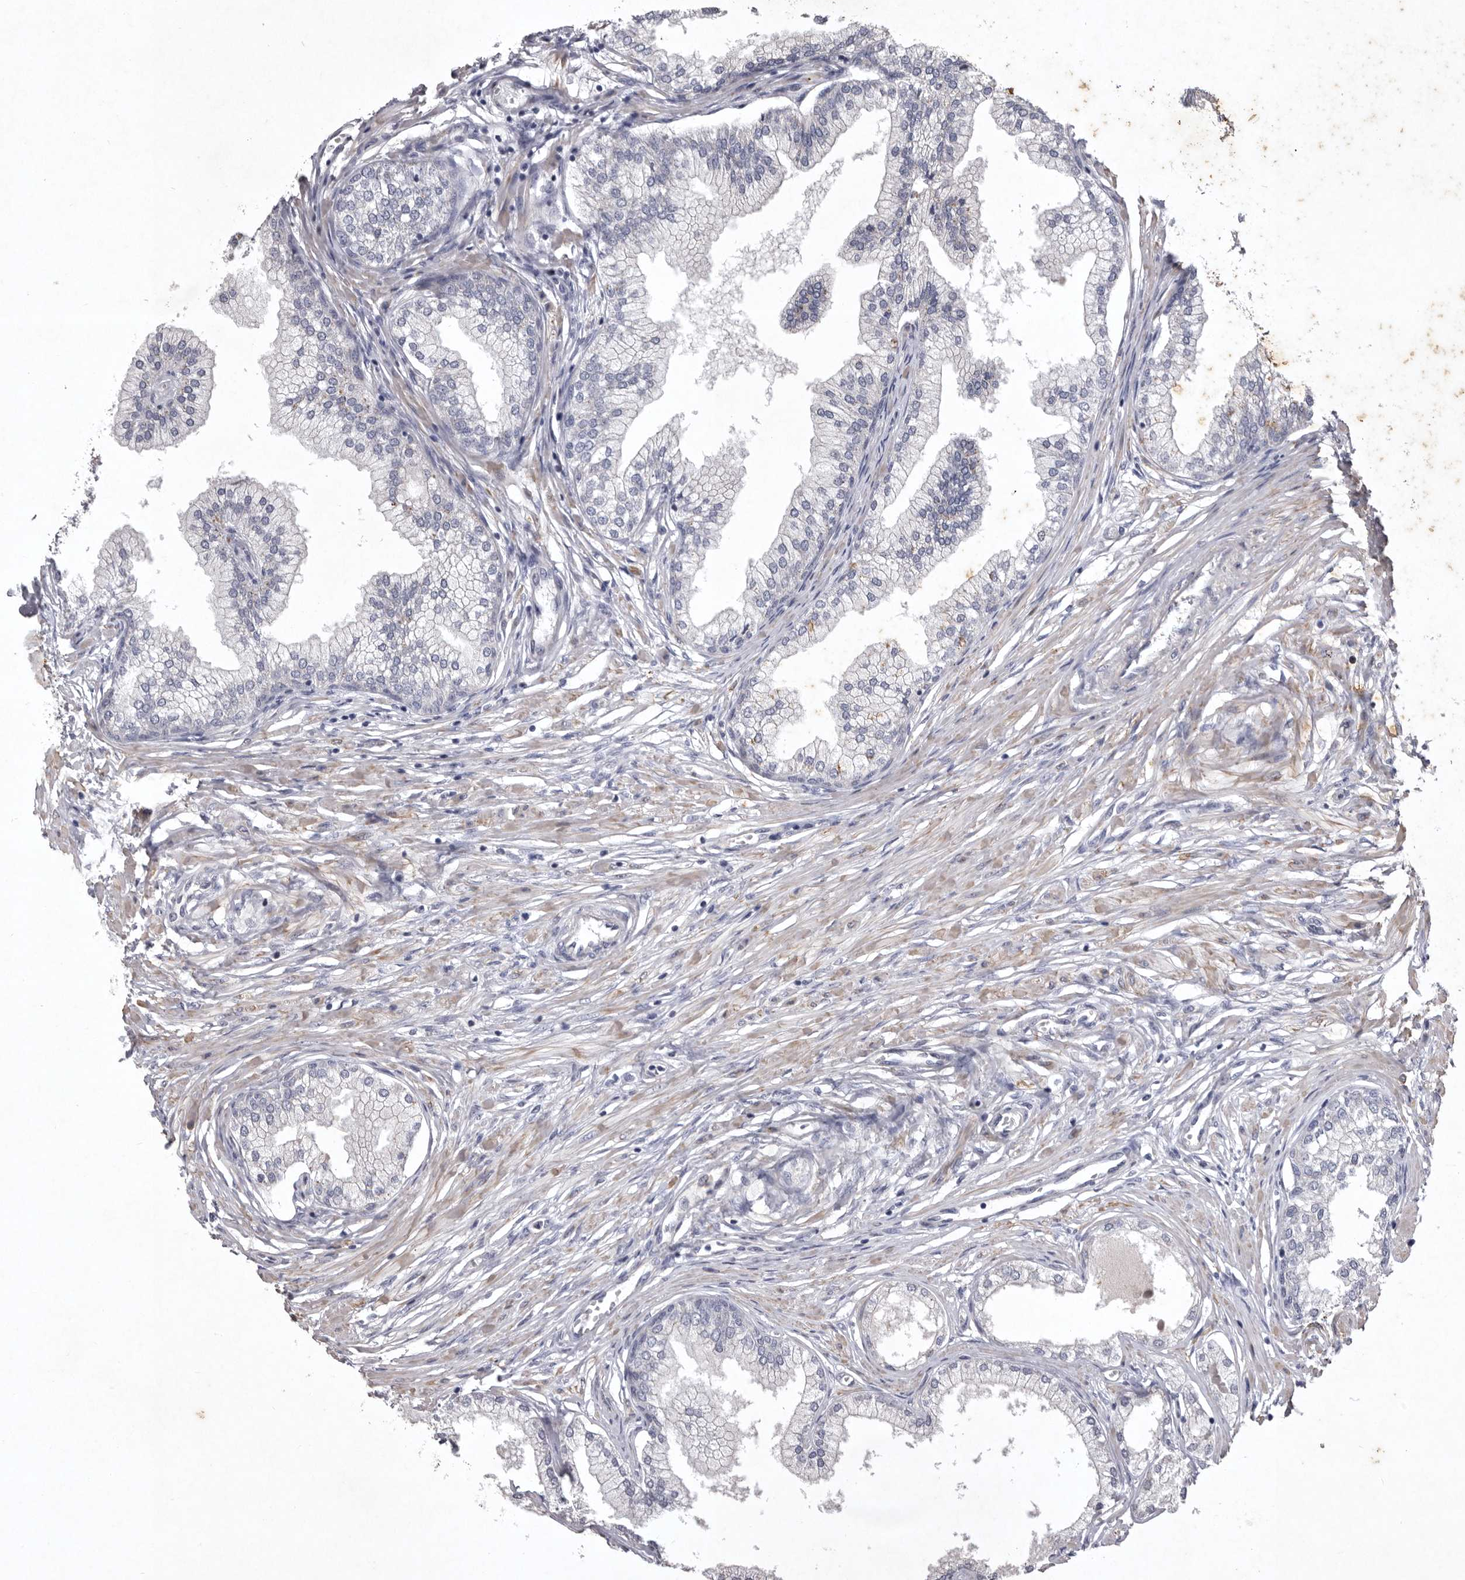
{"staining": {"intensity": "negative", "quantity": "none", "location": "none"}, "tissue": "prostate", "cell_type": "Glandular cells", "image_type": "normal", "snomed": [{"axis": "morphology", "description": "Normal tissue, NOS"}, {"axis": "morphology", "description": "Urothelial carcinoma, Low grade"}, {"axis": "topography", "description": "Urinary bladder"}, {"axis": "topography", "description": "Prostate"}], "caption": "The micrograph exhibits no staining of glandular cells in normal prostate.", "gene": "NKAIN4", "patient": {"sex": "male", "age": 60}}